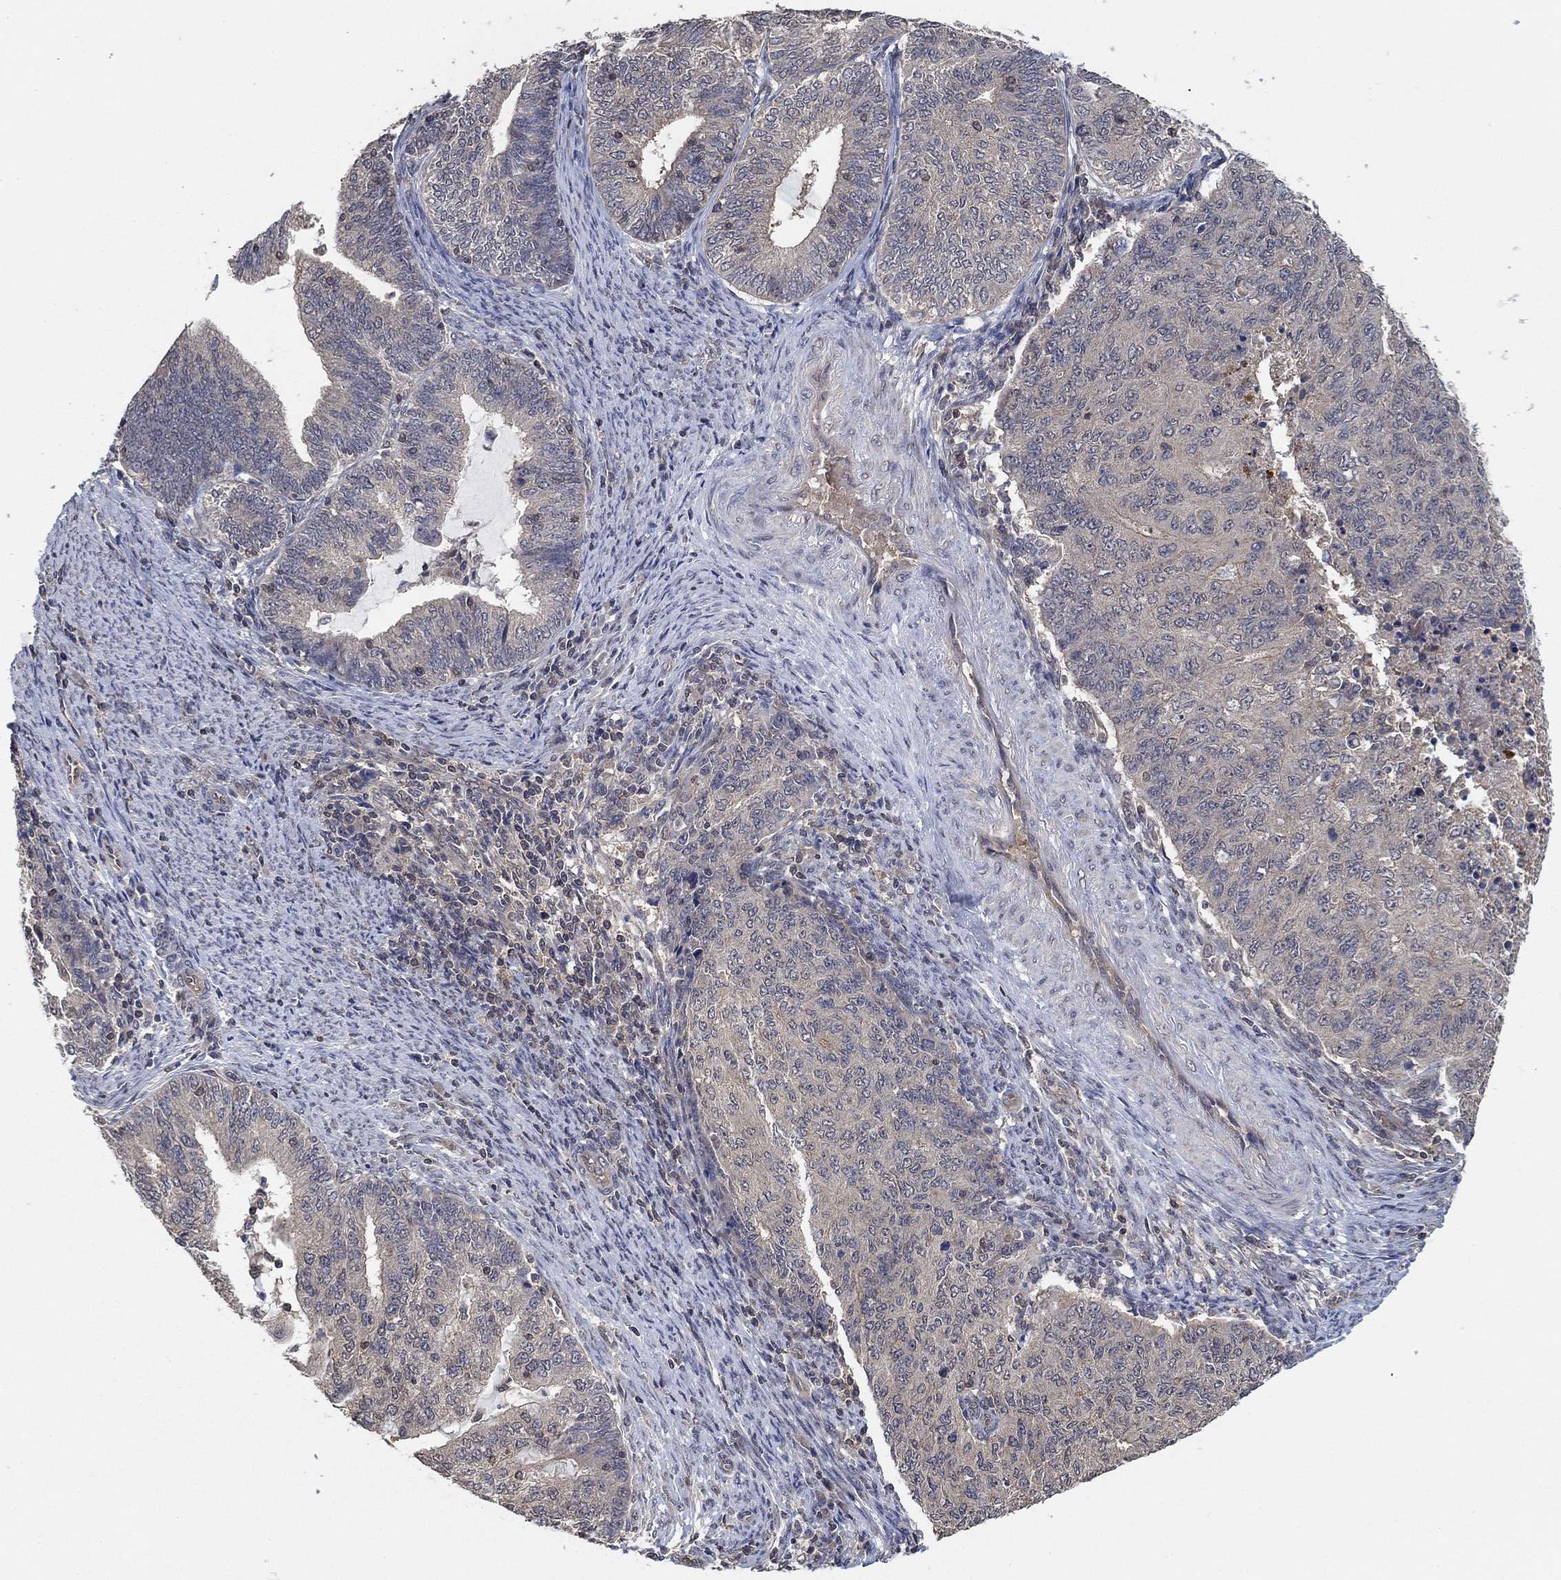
{"staining": {"intensity": "negative", "quantity": "none", "location": "none"}, "tissue": "endometrial cancer", "cell_type": "Tumor cells", "image_type": "cancer", "snomed": [{"axis": "morphology", "description": "Adenocarcinoma, NOS"}, {"axis": "topography", "description": "Endometrium"}], "caption": "There is no significant expression in tumor cells of endometrial cancer.", "gene": "CCDC43", "patient": {"sex": "female", "age": 82}}